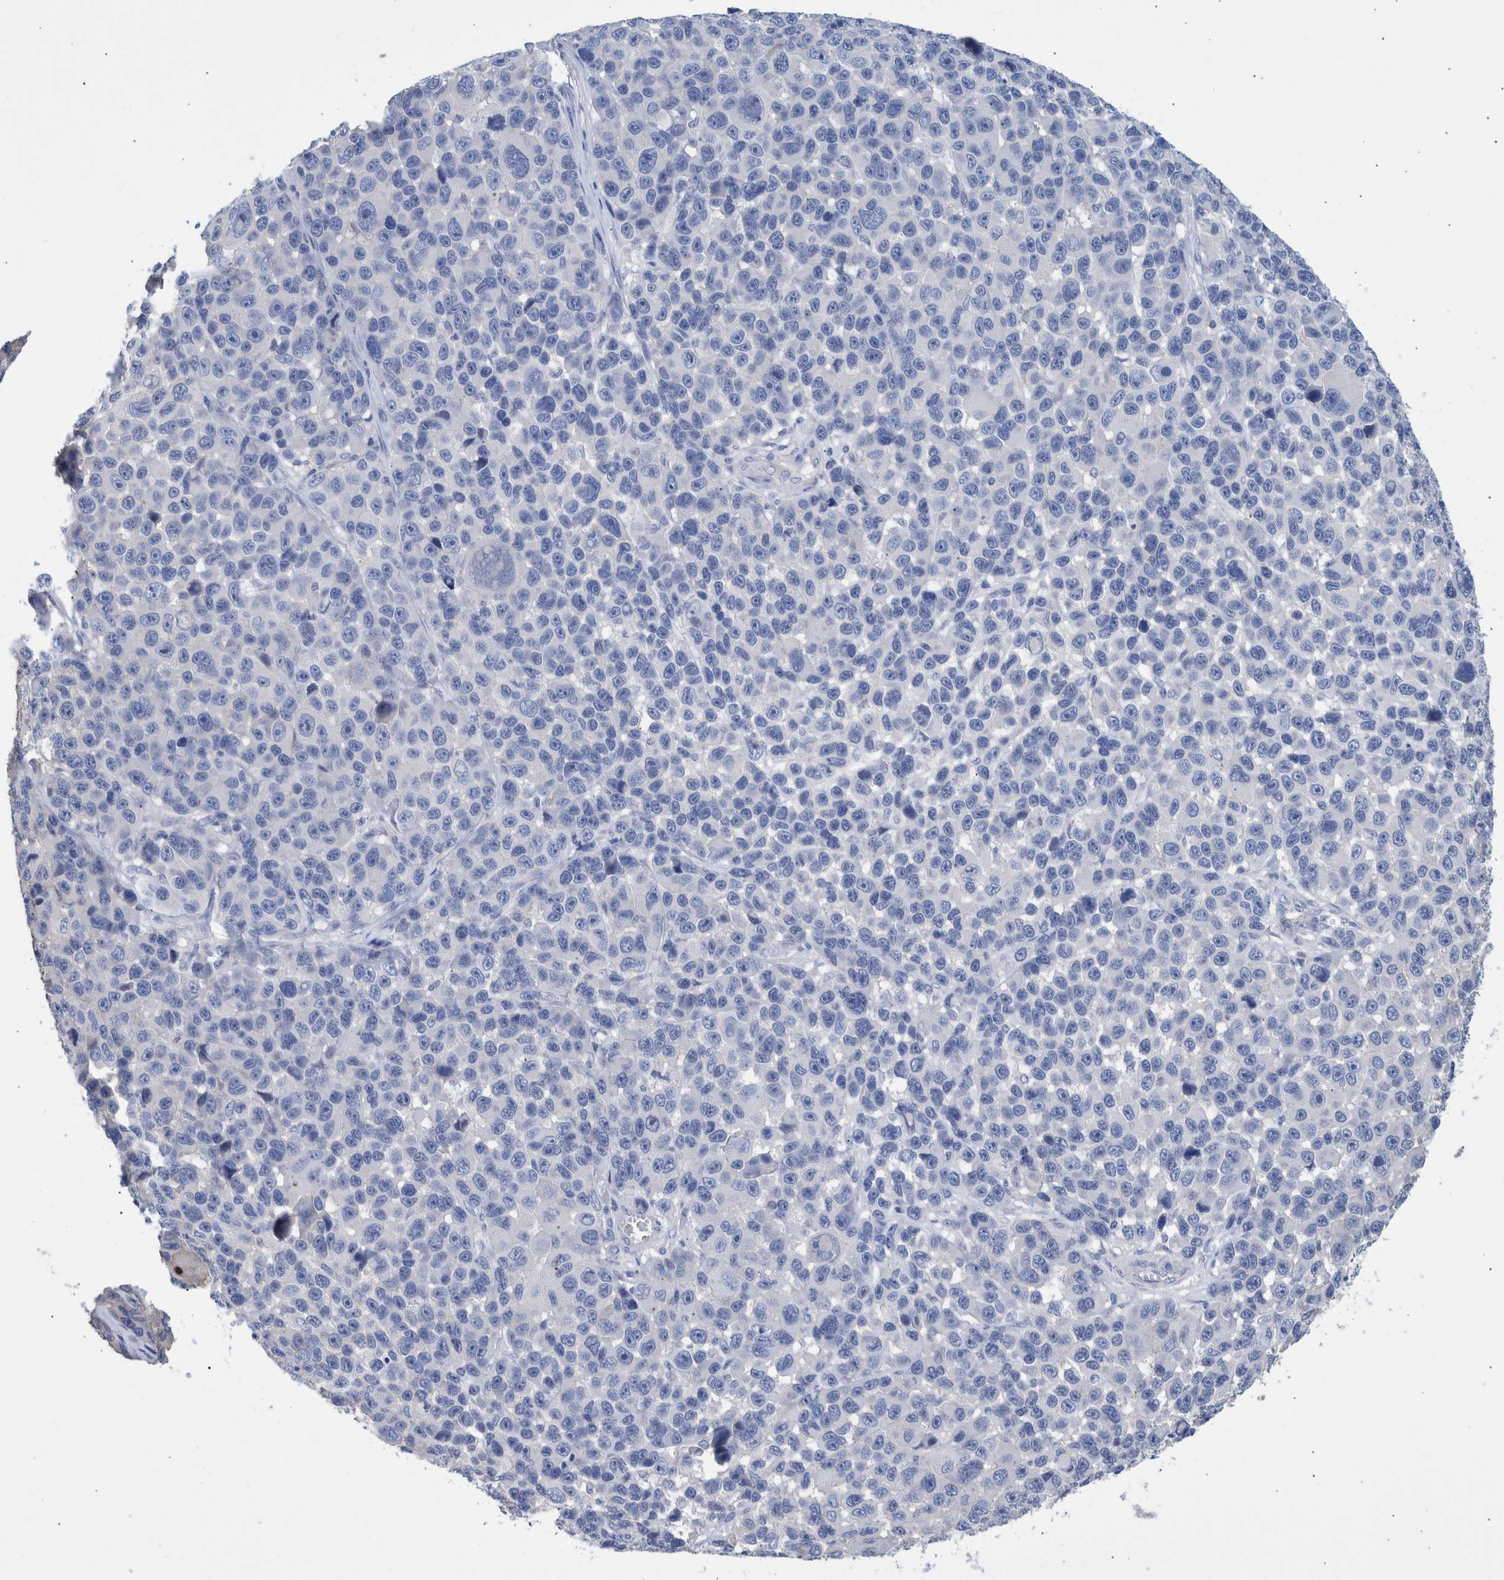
{"staining": {"intensity": "negative", "quantity": "none", "location": "none"}, "tissue": "melanoma", "cell_type": "Tumor cells", "image_type": "cancer", "snomed": [{"axis": "morphology", "description": "Malignant melanoma, NOS"}, {"axis": "topography", "description": "Skin"}], "caption": "Human melanoma stained for a protein using IHC demonstrates no staining in tumor cells.", "gene": "PPP3CC", "patient": {"sex": "male", "age": 53}}